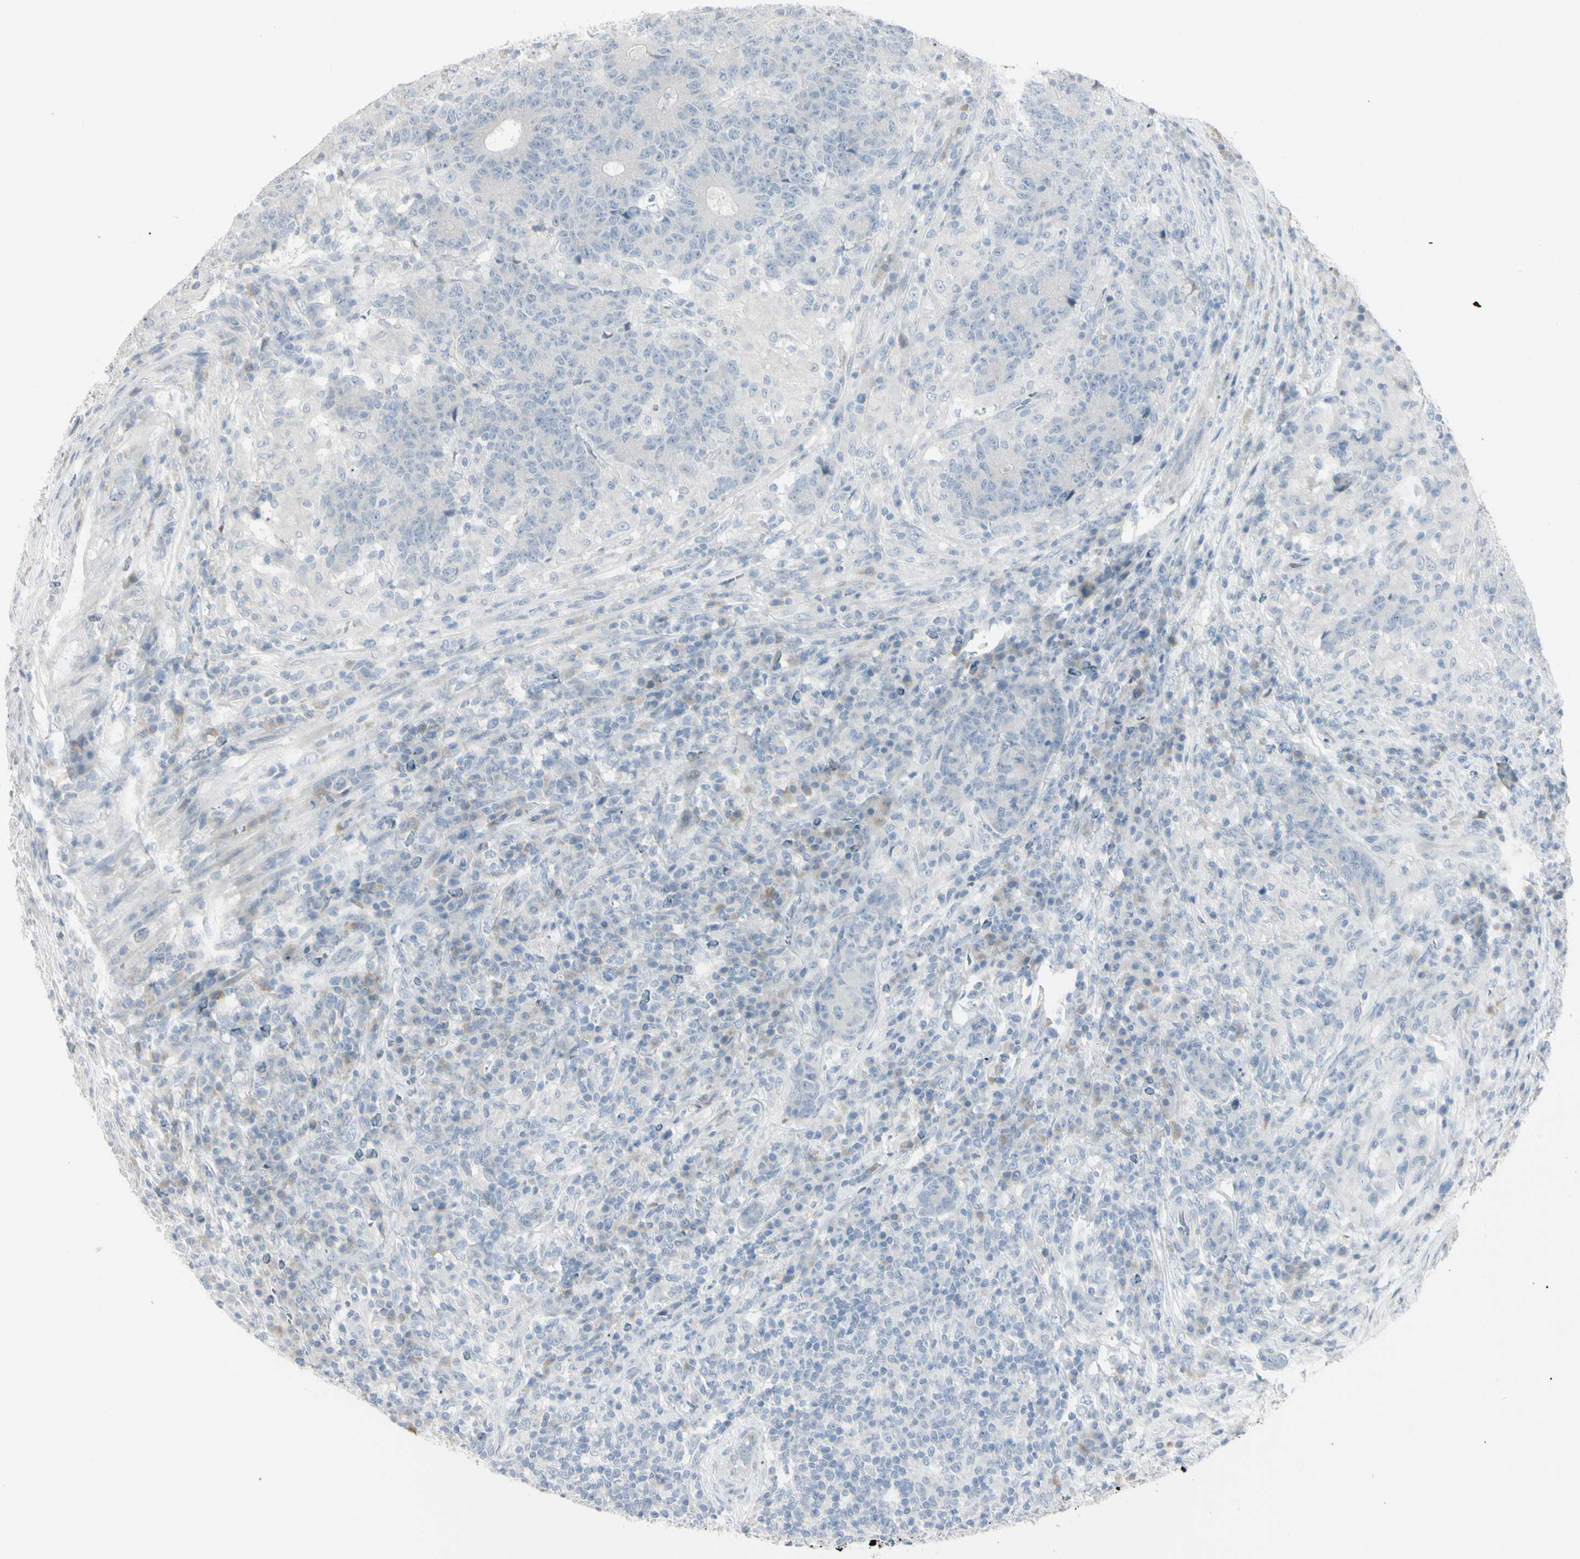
{"staining": {"intensity": "negative", "quantity": "none", "location": "none"}, "tissue": "colorectal cancer", "cell_type": "Tumor cells", "image_type": "cancer", "snomed": [{"axis": "morphology", "description": "Normal tissue, NOS"}, {"axis": "morphology", "description": "Adenocarcinoma, NOS"}, {"axis": "topography", "description": "Colon"}], "caption": "DAB (3,3'-diaminobenzidine) immunohistochemical staining of colorectal adenocarcinoma reveals no significant positivity in tumor cells.", "gene": "PIP", "patient": {"sex": "female", "age": 75}}